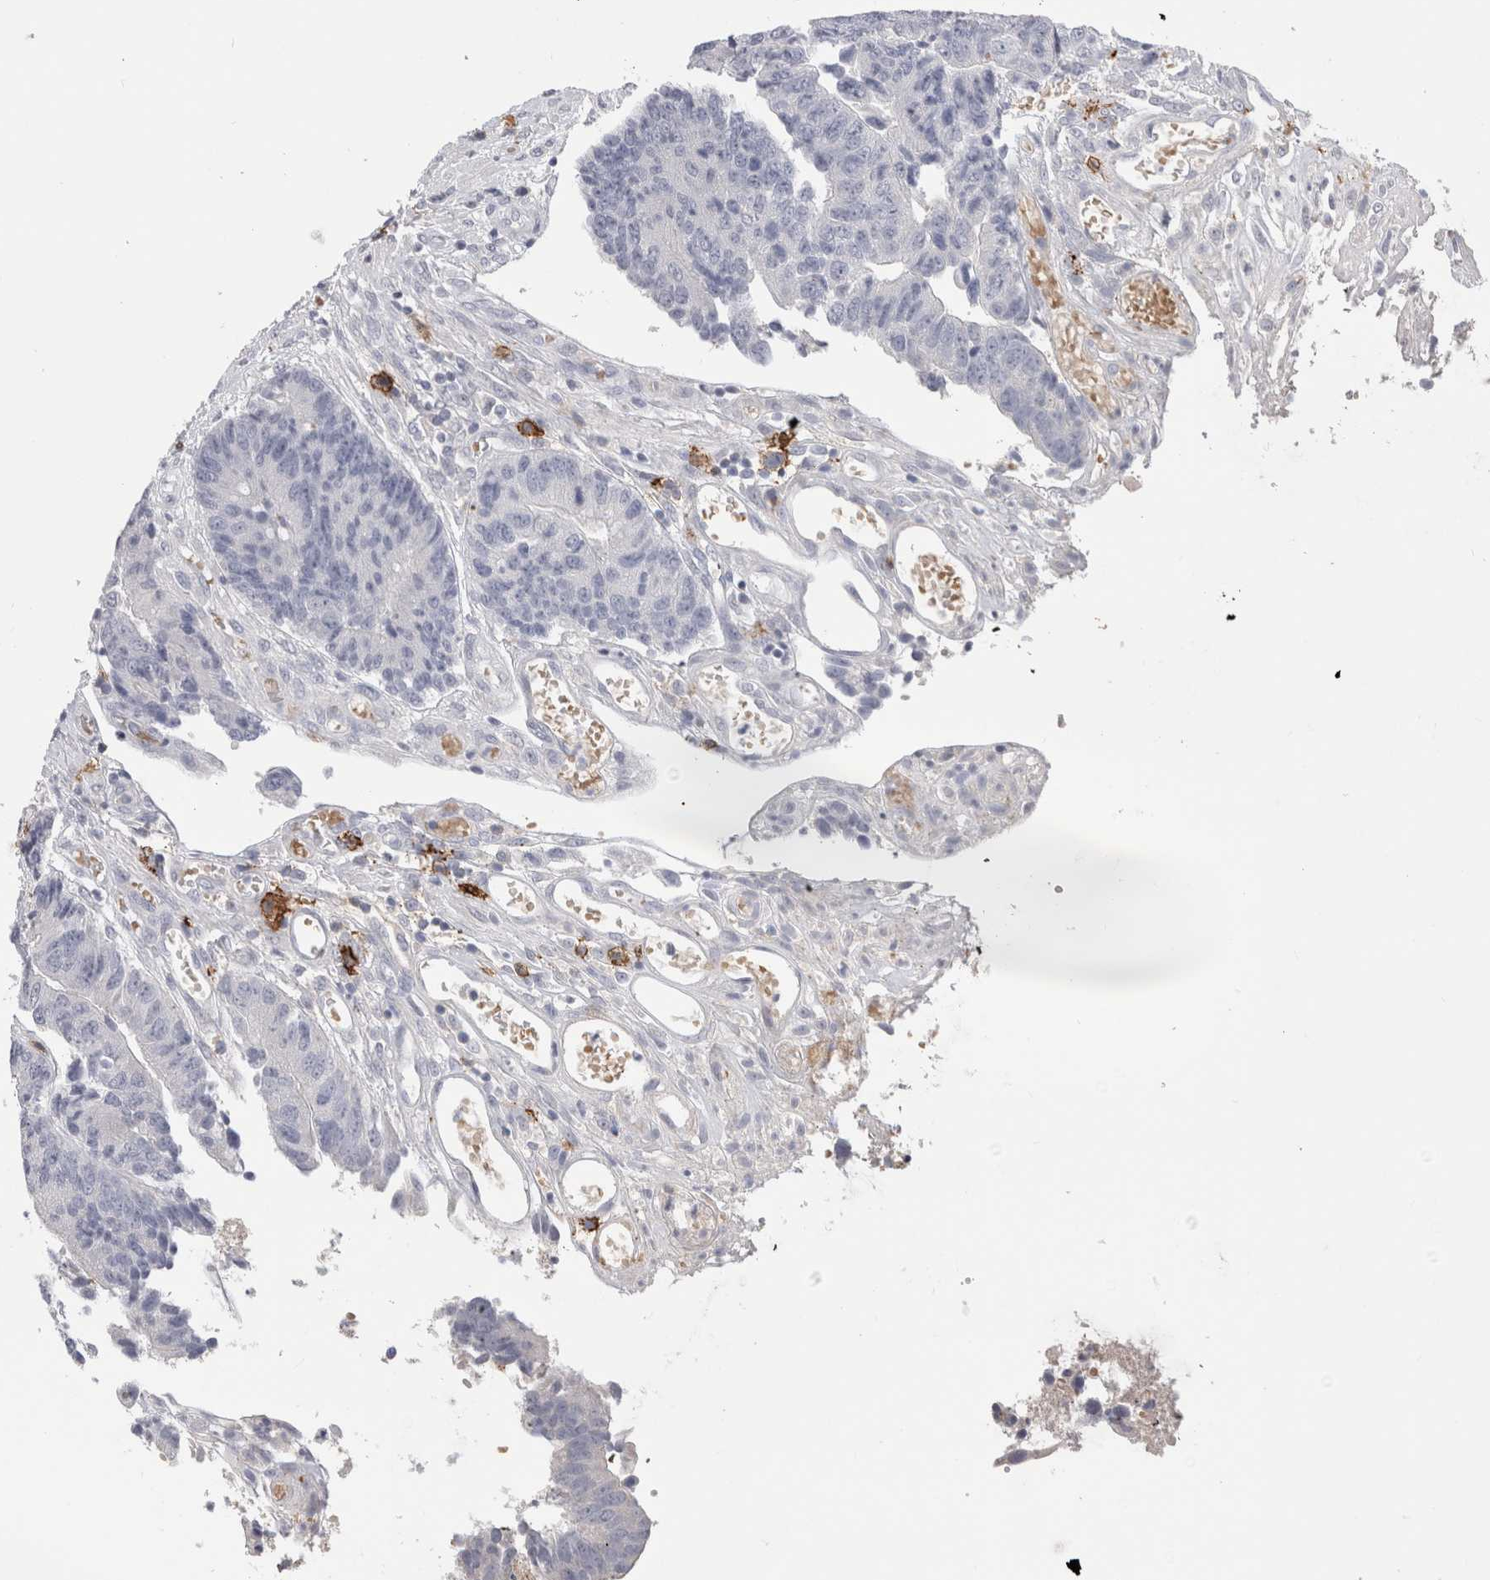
{"staining": {"intensity": "negative", "quantity": "none", "location": "none"}, "tissue": "colorectal cancer", "cell_type": "Tumor cells", "image_type": "cancer", "snomed": [{"axis": "morphology", "description": "Adenocarcinoma, NOS"}, {"axis": "topography", "description": "Rectum"}], "caption": "Image shows no protein staining in tumor cells of colorectal cancer (adenocarcinoma) tissue.", "gene": "CD38", "patient": {"sex": "male", "age": 84}}